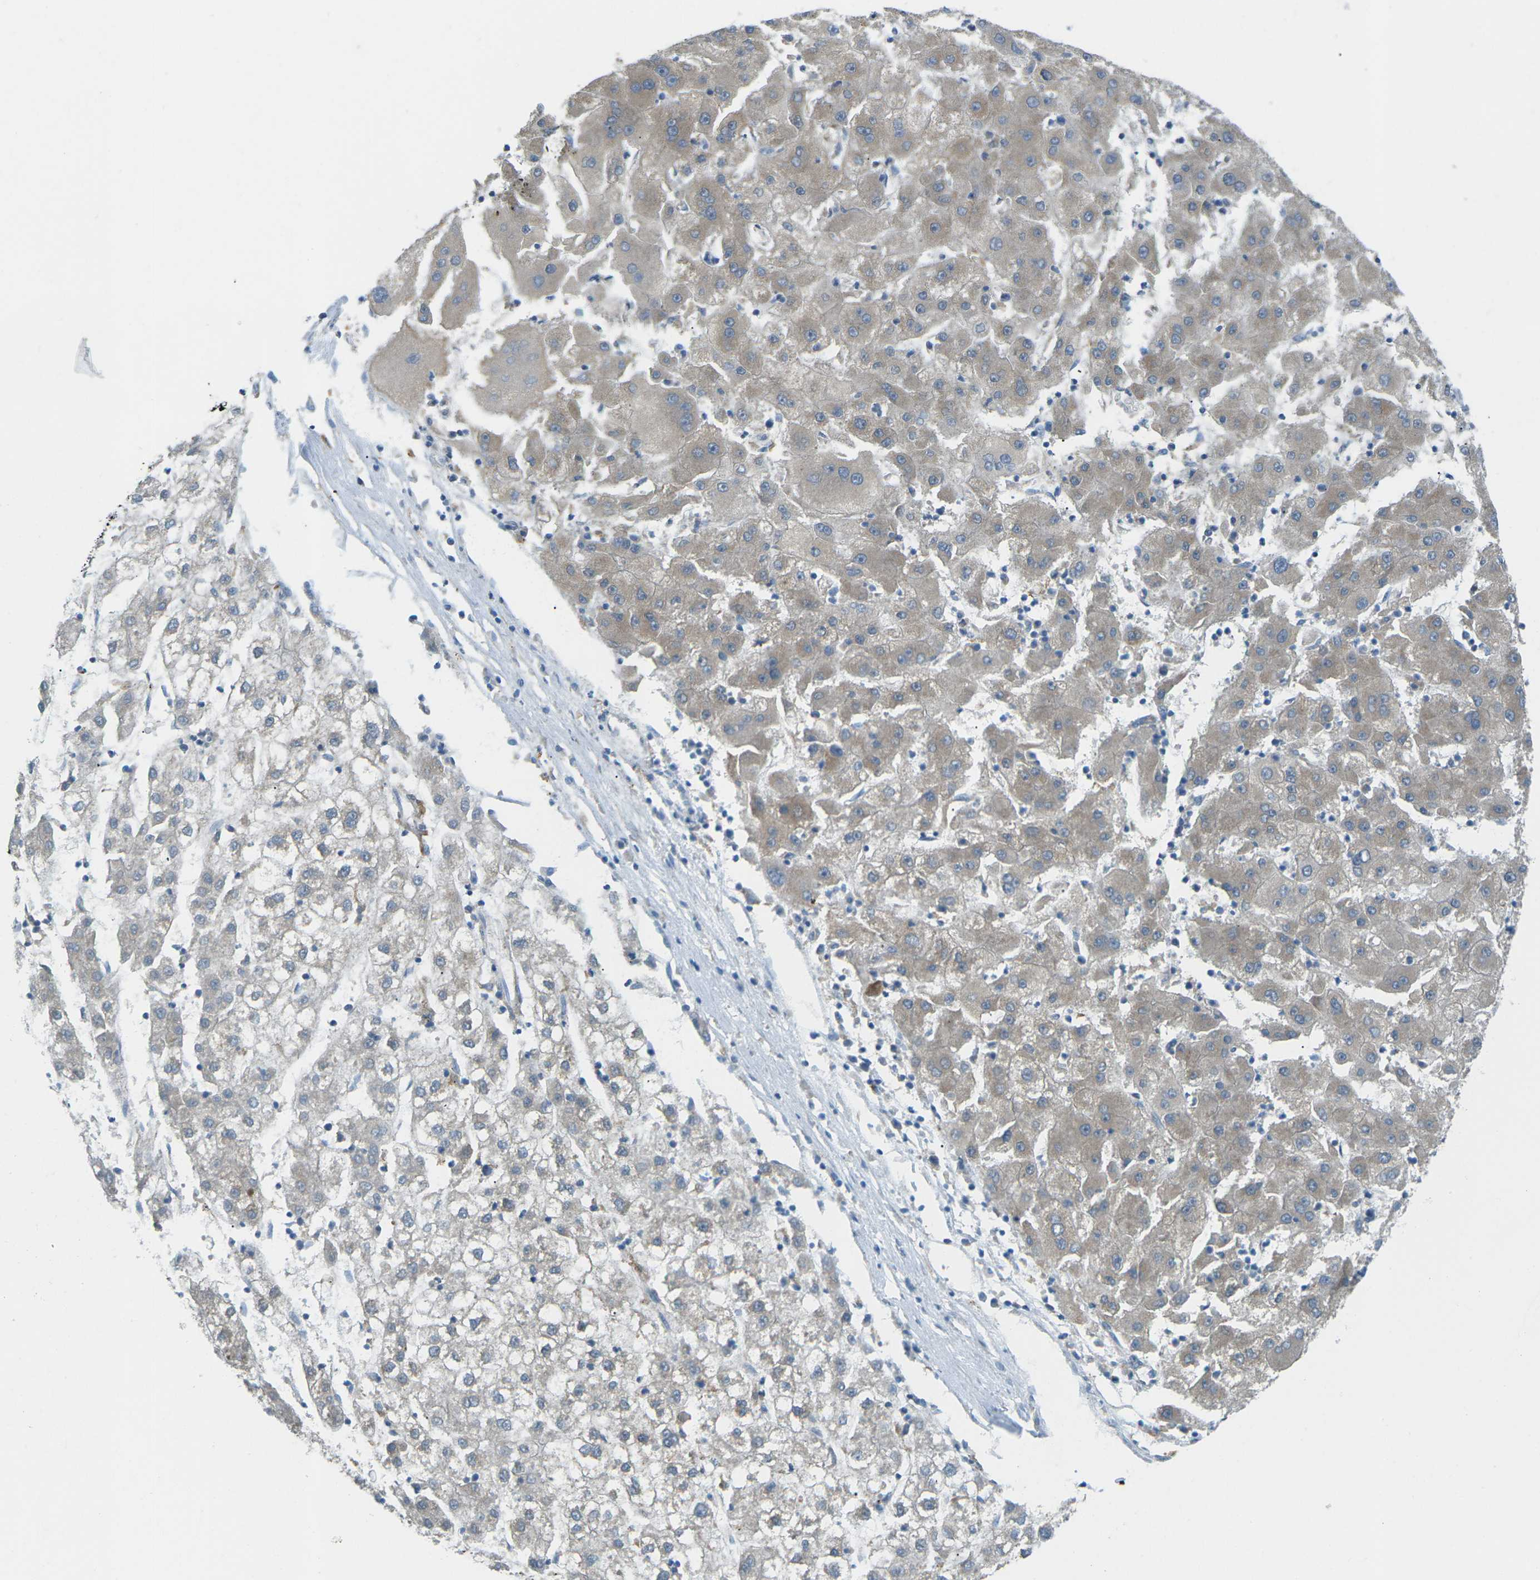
{"staining": {"intensity": "weak", "quantity": "<25%", "location": "cytoplasmic/membranous"}, "tissue": "liver cancer", "cell_type": "Tumor cells", "image_type": "cancer", "snomed": [{"axis": "morphology", "description": "Carcinoma, Hepatocellular, NOS"}, {"axis": "topography", "description": "Liver"}], "caption": "Tumor cells show no significant staining in liver cancer. The staining was performed using DAB (3,3'-diaminobenzidine) to visualize the protein expression in brown, while the nuclei were stained in blue with hematoxylin (Magnification: 20x).", "gene": "MYLK4", "patient": {"sex": "male", "age": 72}}